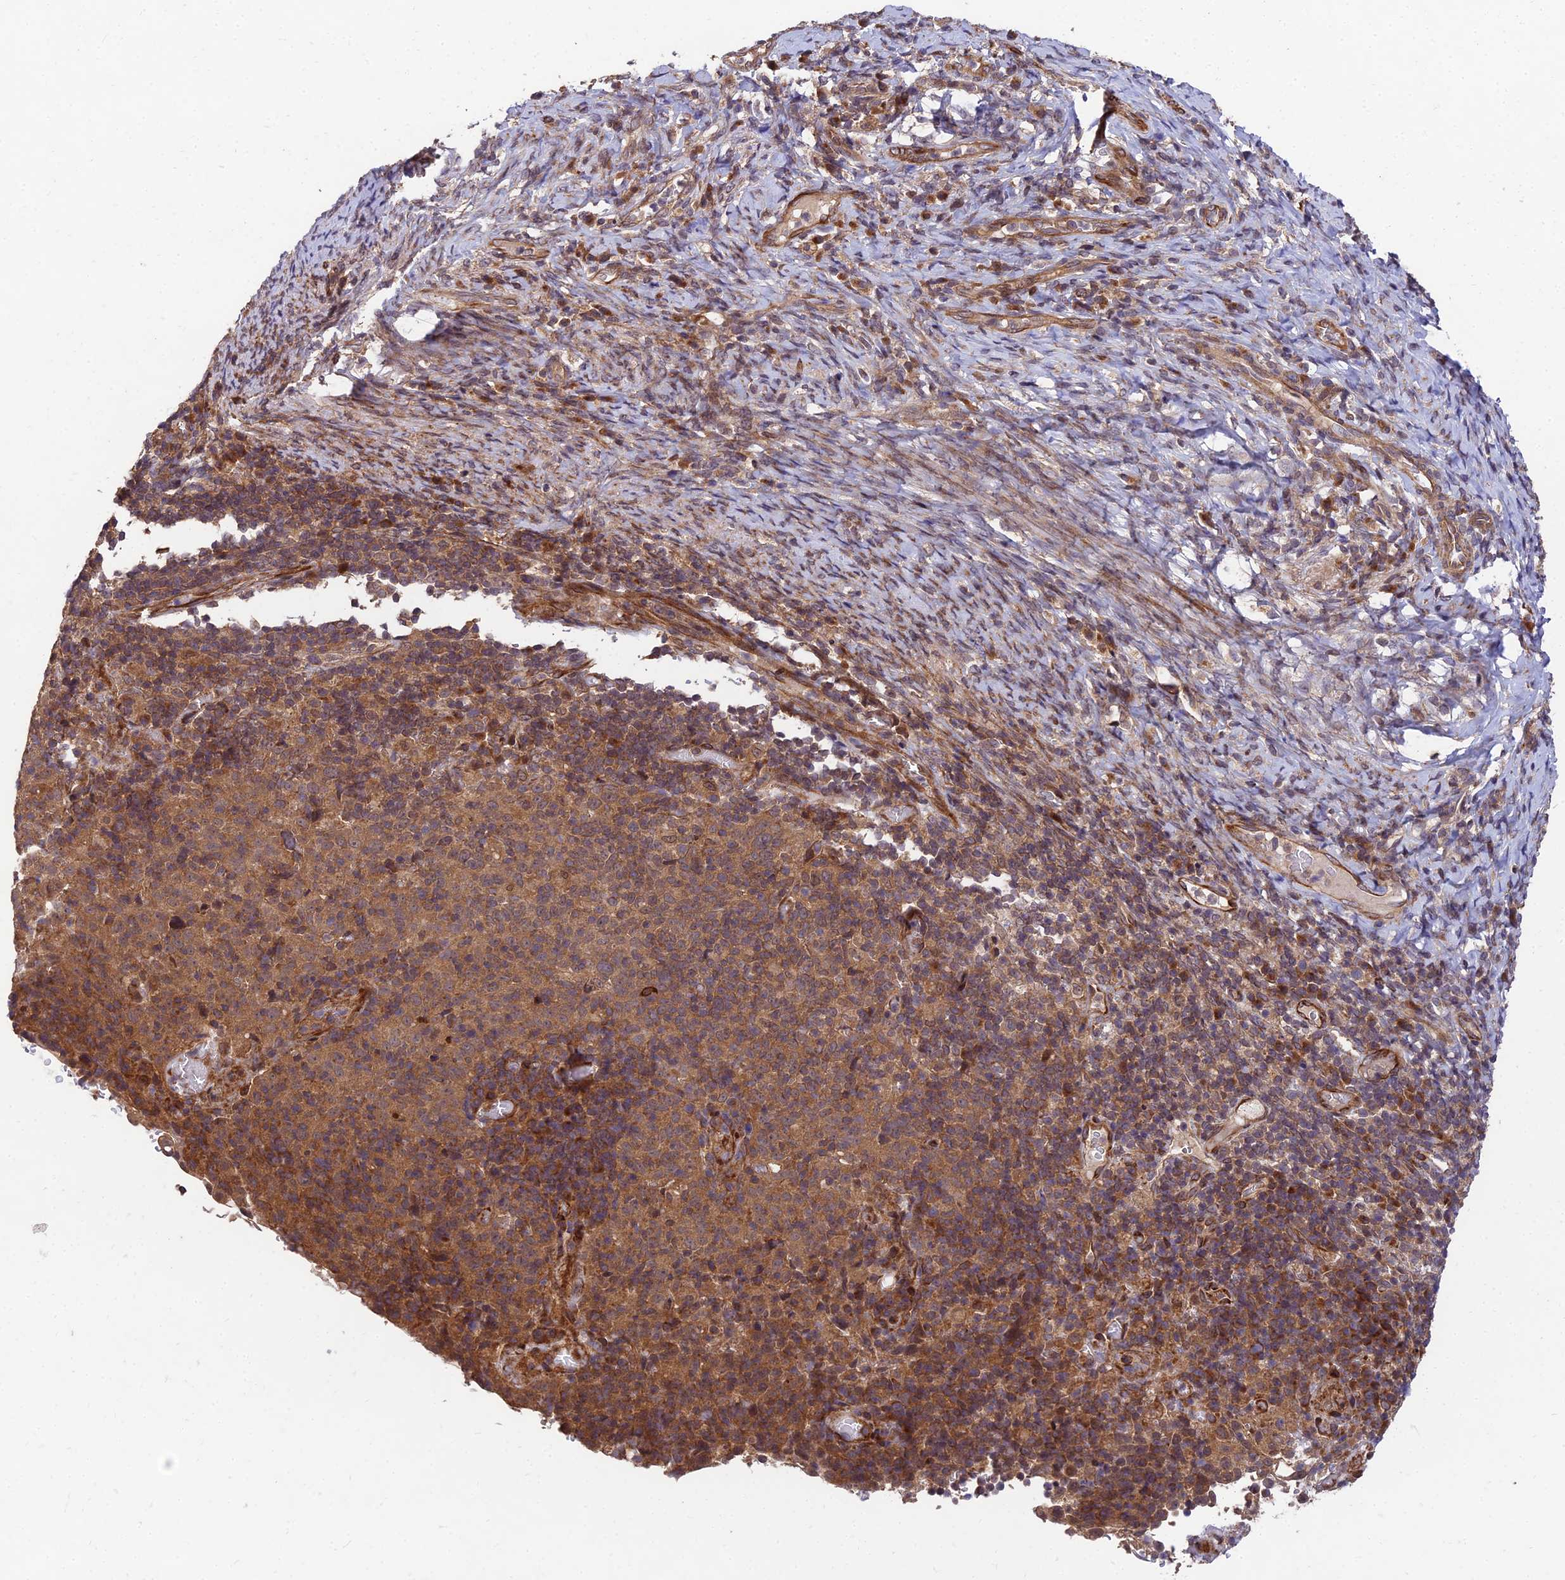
{"staining": {"intensity": "moderate", "quantity": ">75%", "location": "cytoplasmic/membranous"}, "tissue": "cervical cancer", "cell_type": "Tumor cells", "image_type": "cancer", "snomed": [{"axis": "morphology", "description": "Squamous cell carcinoma, NOS"}, {"axis": "topography", "description": "Cervix"}], "caption": "IHC image of cervical cancer stained for a protein (brown), which reveals medium levels of moderate cytoplasmic/membranous expression in approximately >75% of tumor cells.", "gene": "MKKS", "patient": {"sex": "female", "age": 52}}